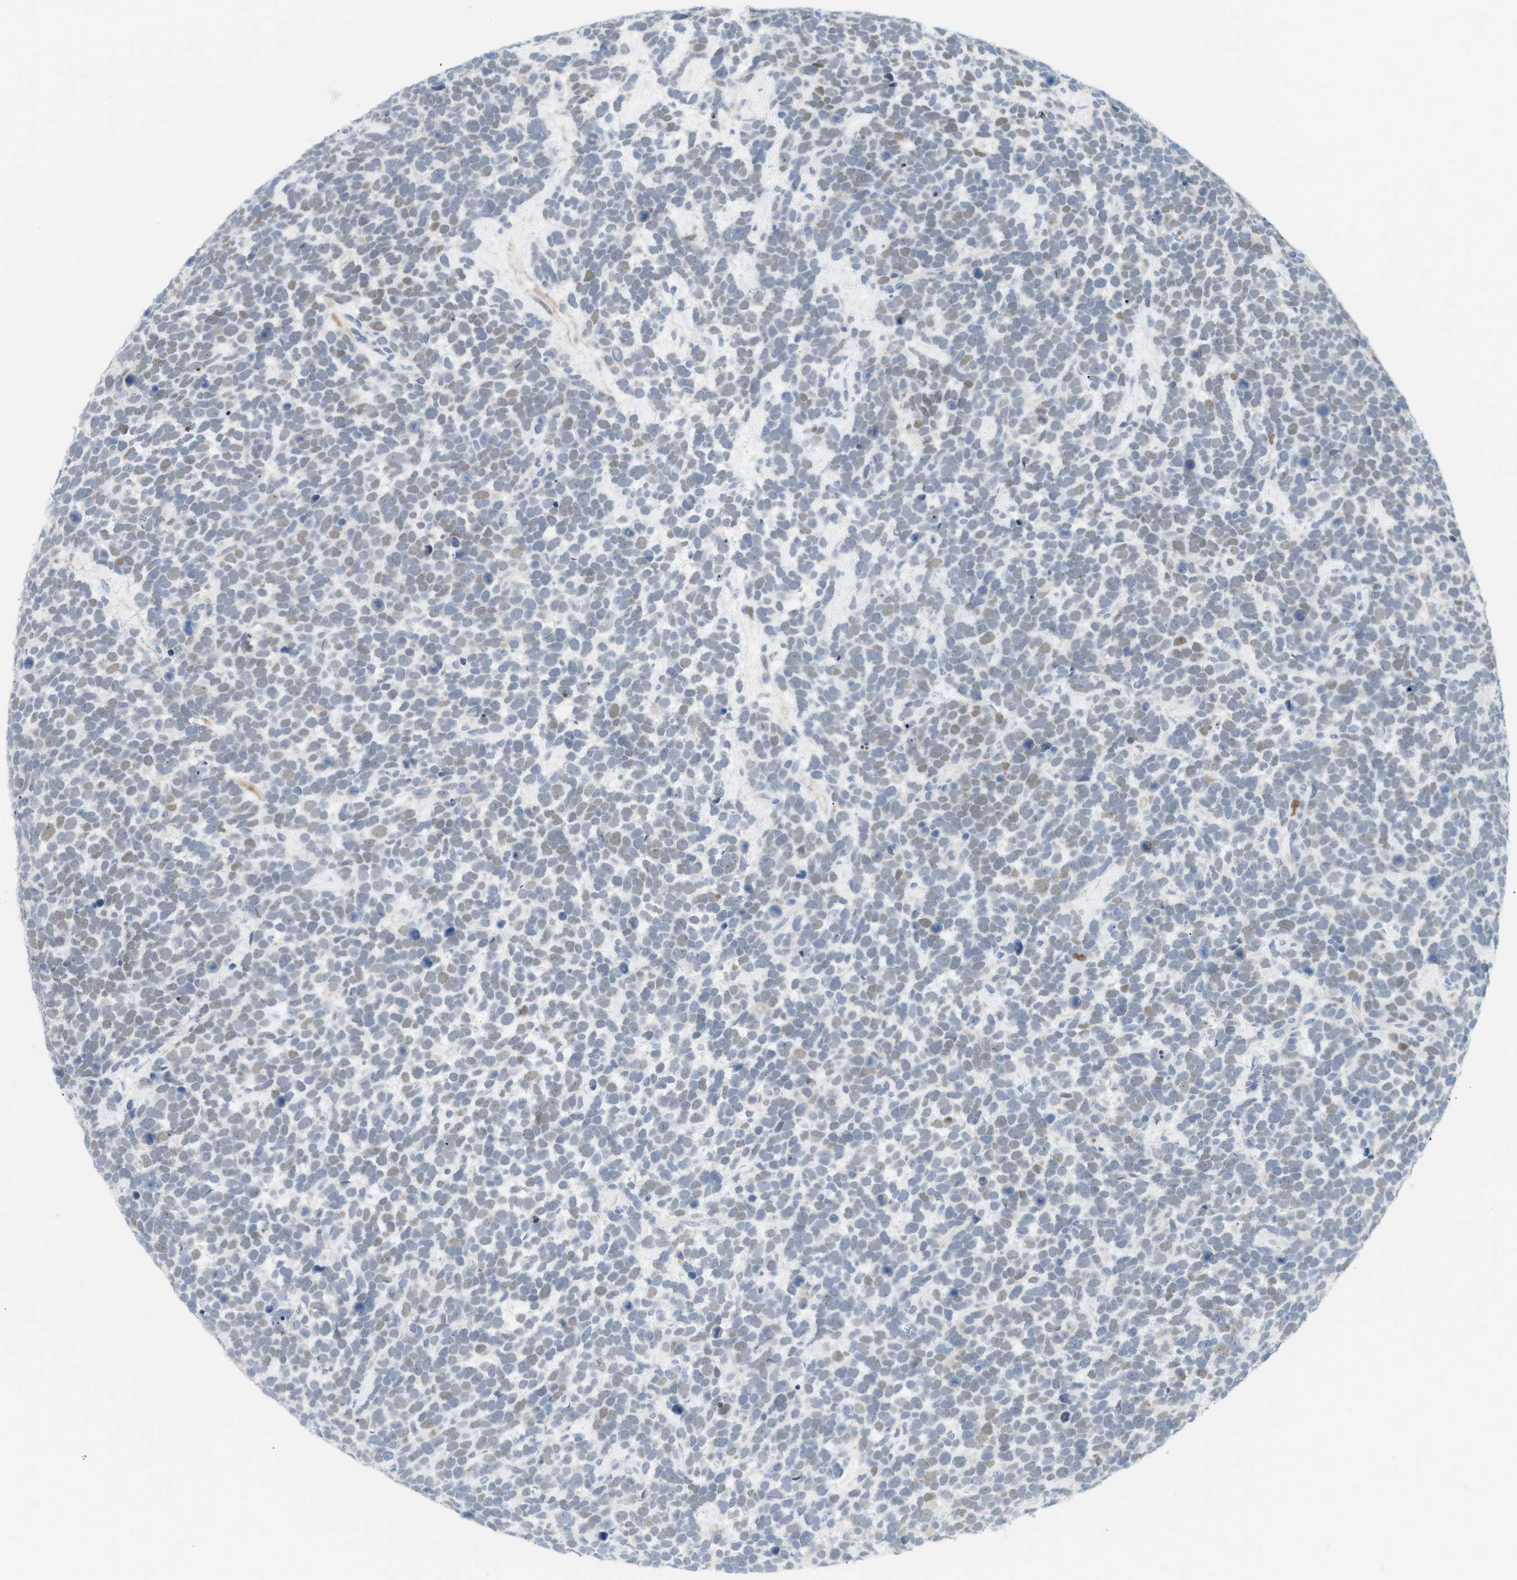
{"staining": {"intensity": "moderate", "quantity": "<25%", "location": "nuclear"}, "tissue": "urothelial cancer", "cell_type": "Tumor cells", "image_type": "cancer", "snomed": [{"axis": "morphology", "description": "Urothelial carcinoma, High grade"}, {"axis": "topography", "description": "Urinary bladder"}], "caption": "Immunohistochemical staining of human urothelial cancer shows low levels of moderate nuclear protein expression in about <25% of tumor cells. (brown staining indicates protein expression, while blue staining denotes nuclei).", "gene": "HLTF", "patient": {"sex": "female", "age": 82}}